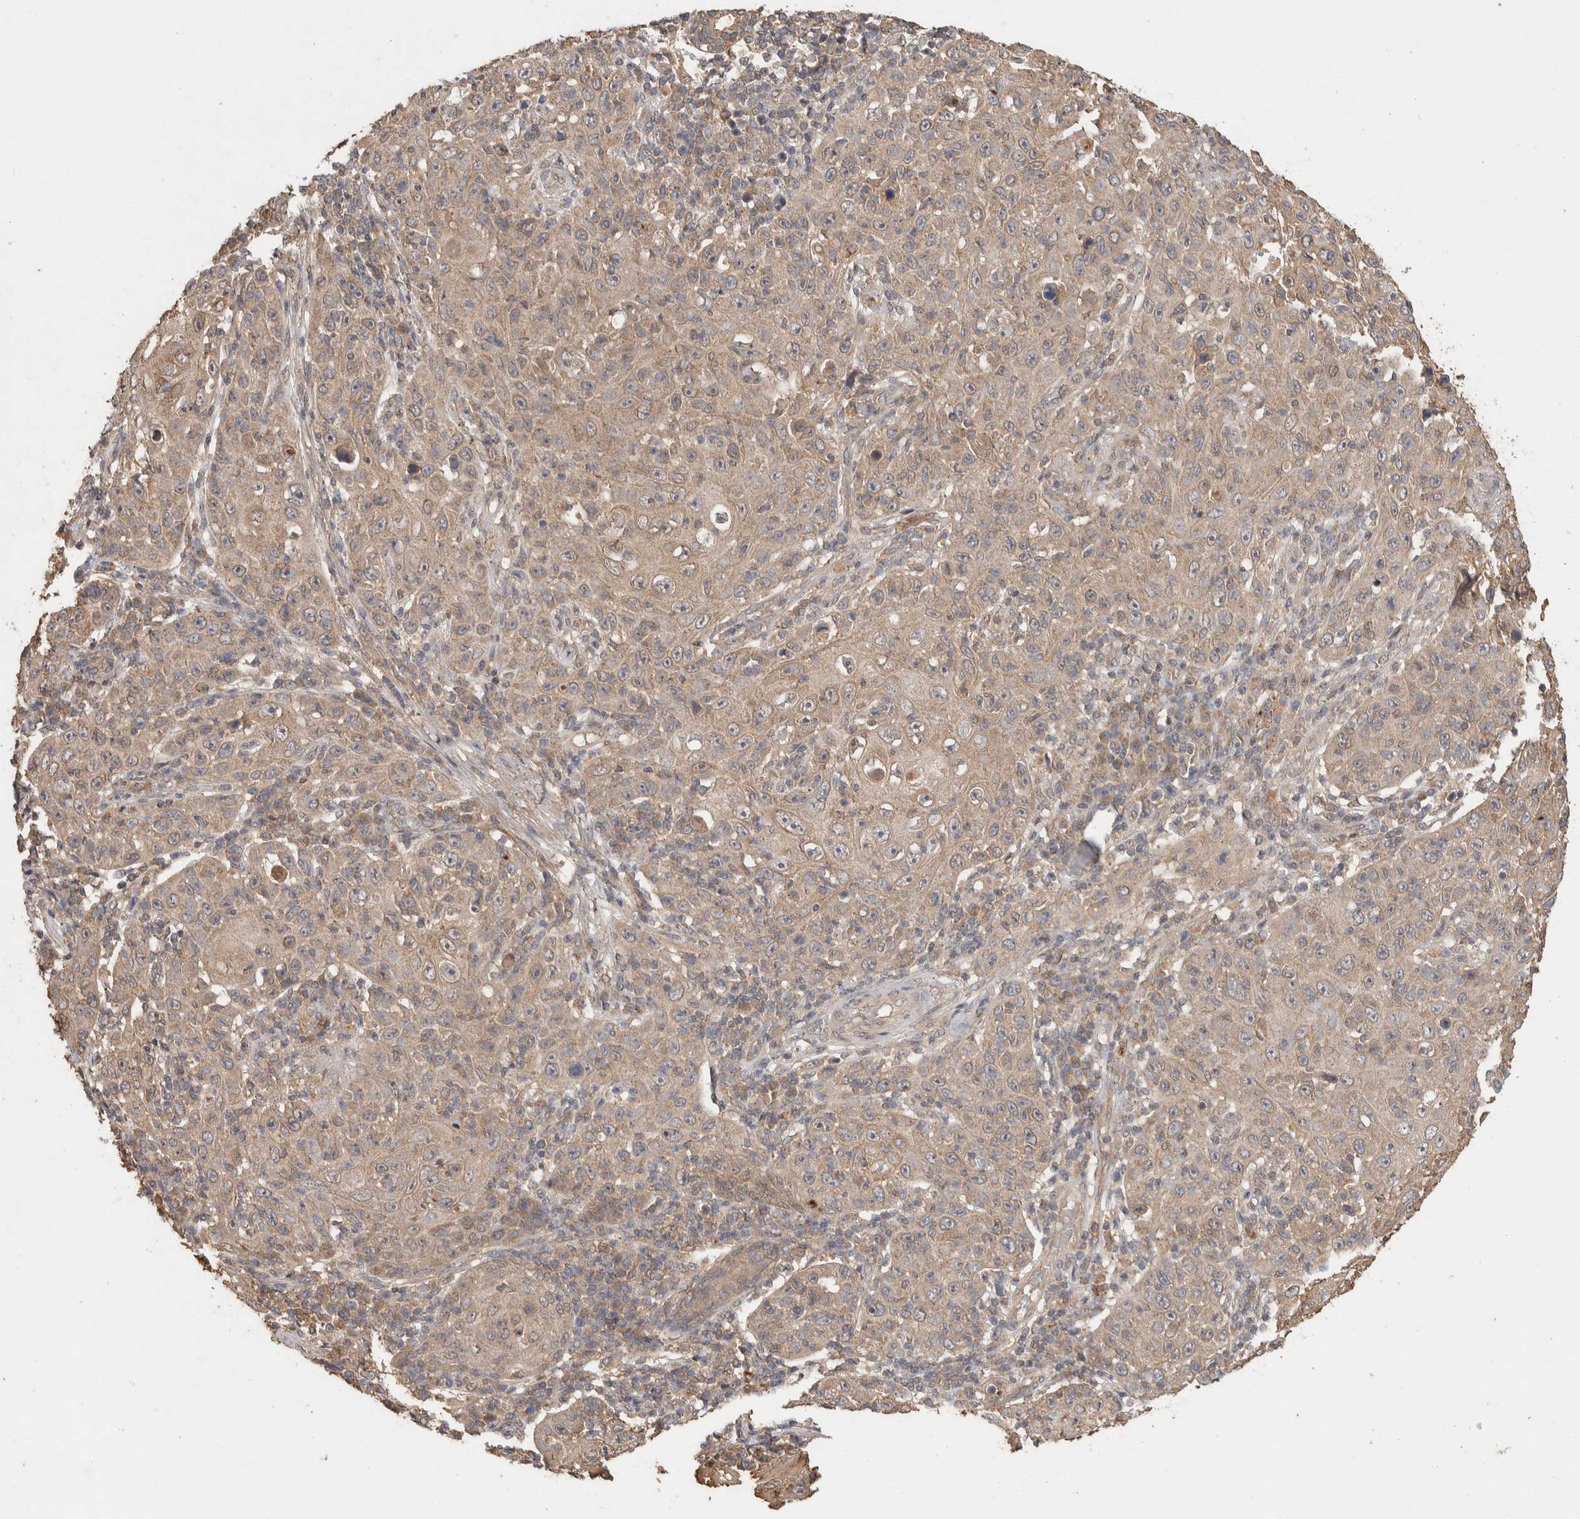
{"staining": {"intensity": "weak", "quantity": ">75%", "location": "cytoplasmic/membranous"}, "tissue": "skin cancer", "cell_type": "Tumor cells", "image_type": "cancer", "snomed": [{"axis": "morphology", "description": "Squamous cell carcinoma, NOS"}, {"axis": "topography", "description": "Skin"}], "caption": "Brown immunohistochemical staining in human skin cancer (squamous cell carcinoma) demonstrates weak cytoplasmic/membranous staining in approximately >75% of tumor cells.", "gene": "KCNJ5", "patient": {"sex": "female", "age": 88}}